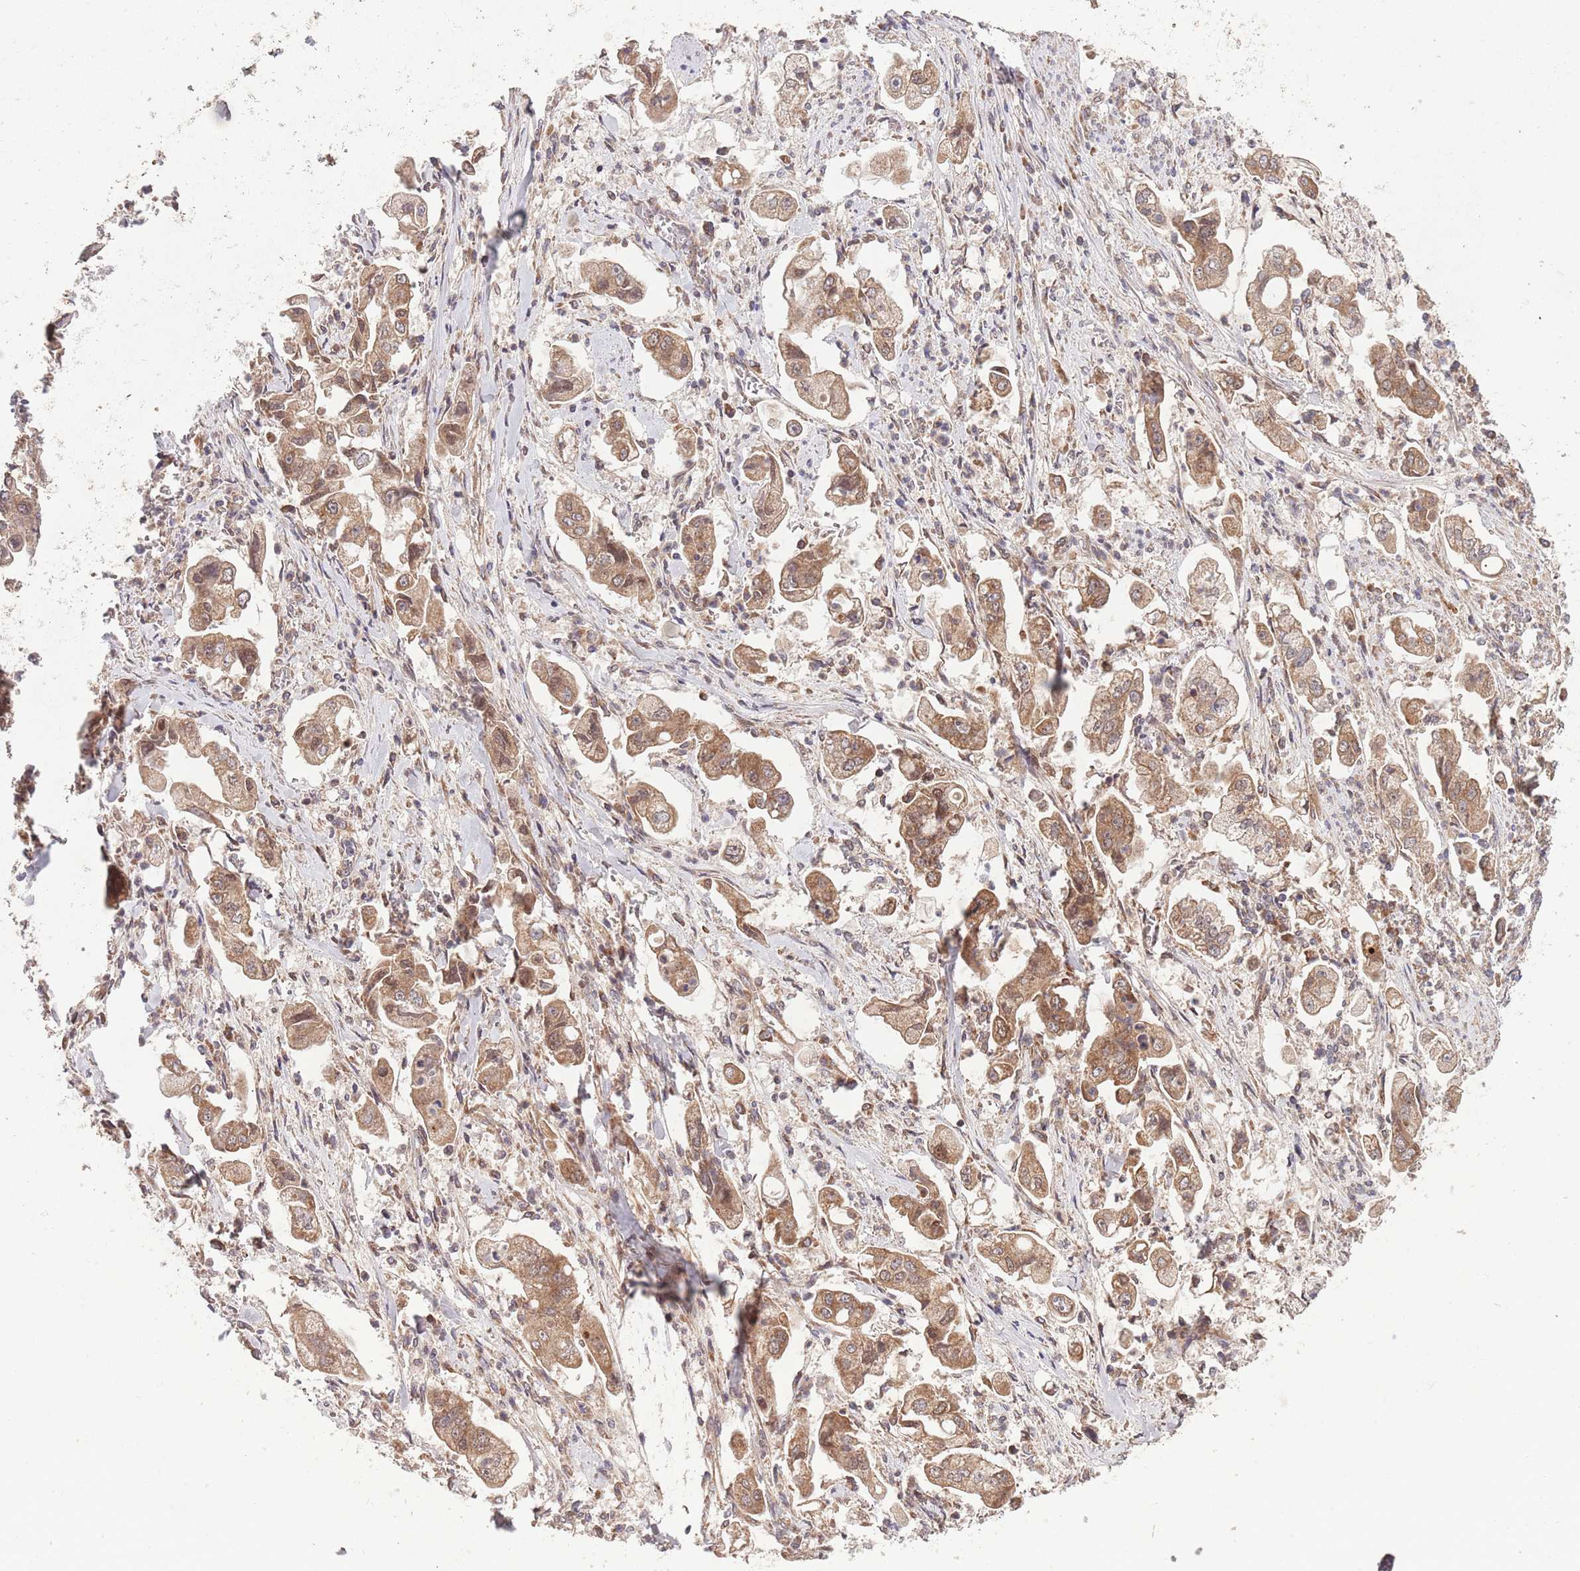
{"staining": {"intensity": "moderate", "quantity": ">75%", "location": "cytoplasmic/membranous"}, "tissue": "stomach cancer", "cell_type": "Tumor cells", "image_type": "cancer", "snomed": [{"axis": "morphology", "description": "Adenocarcinoma, NOS"}, {"axis": "topography", "description": "Stomach"}], "caption": "Stomach adenocarcinoma stained for a protein displays moderate cytoplasmic/membranous positivity in tumor cells.", "gene": "MFNG", "patient": {"sex": "male", "age": 62}}